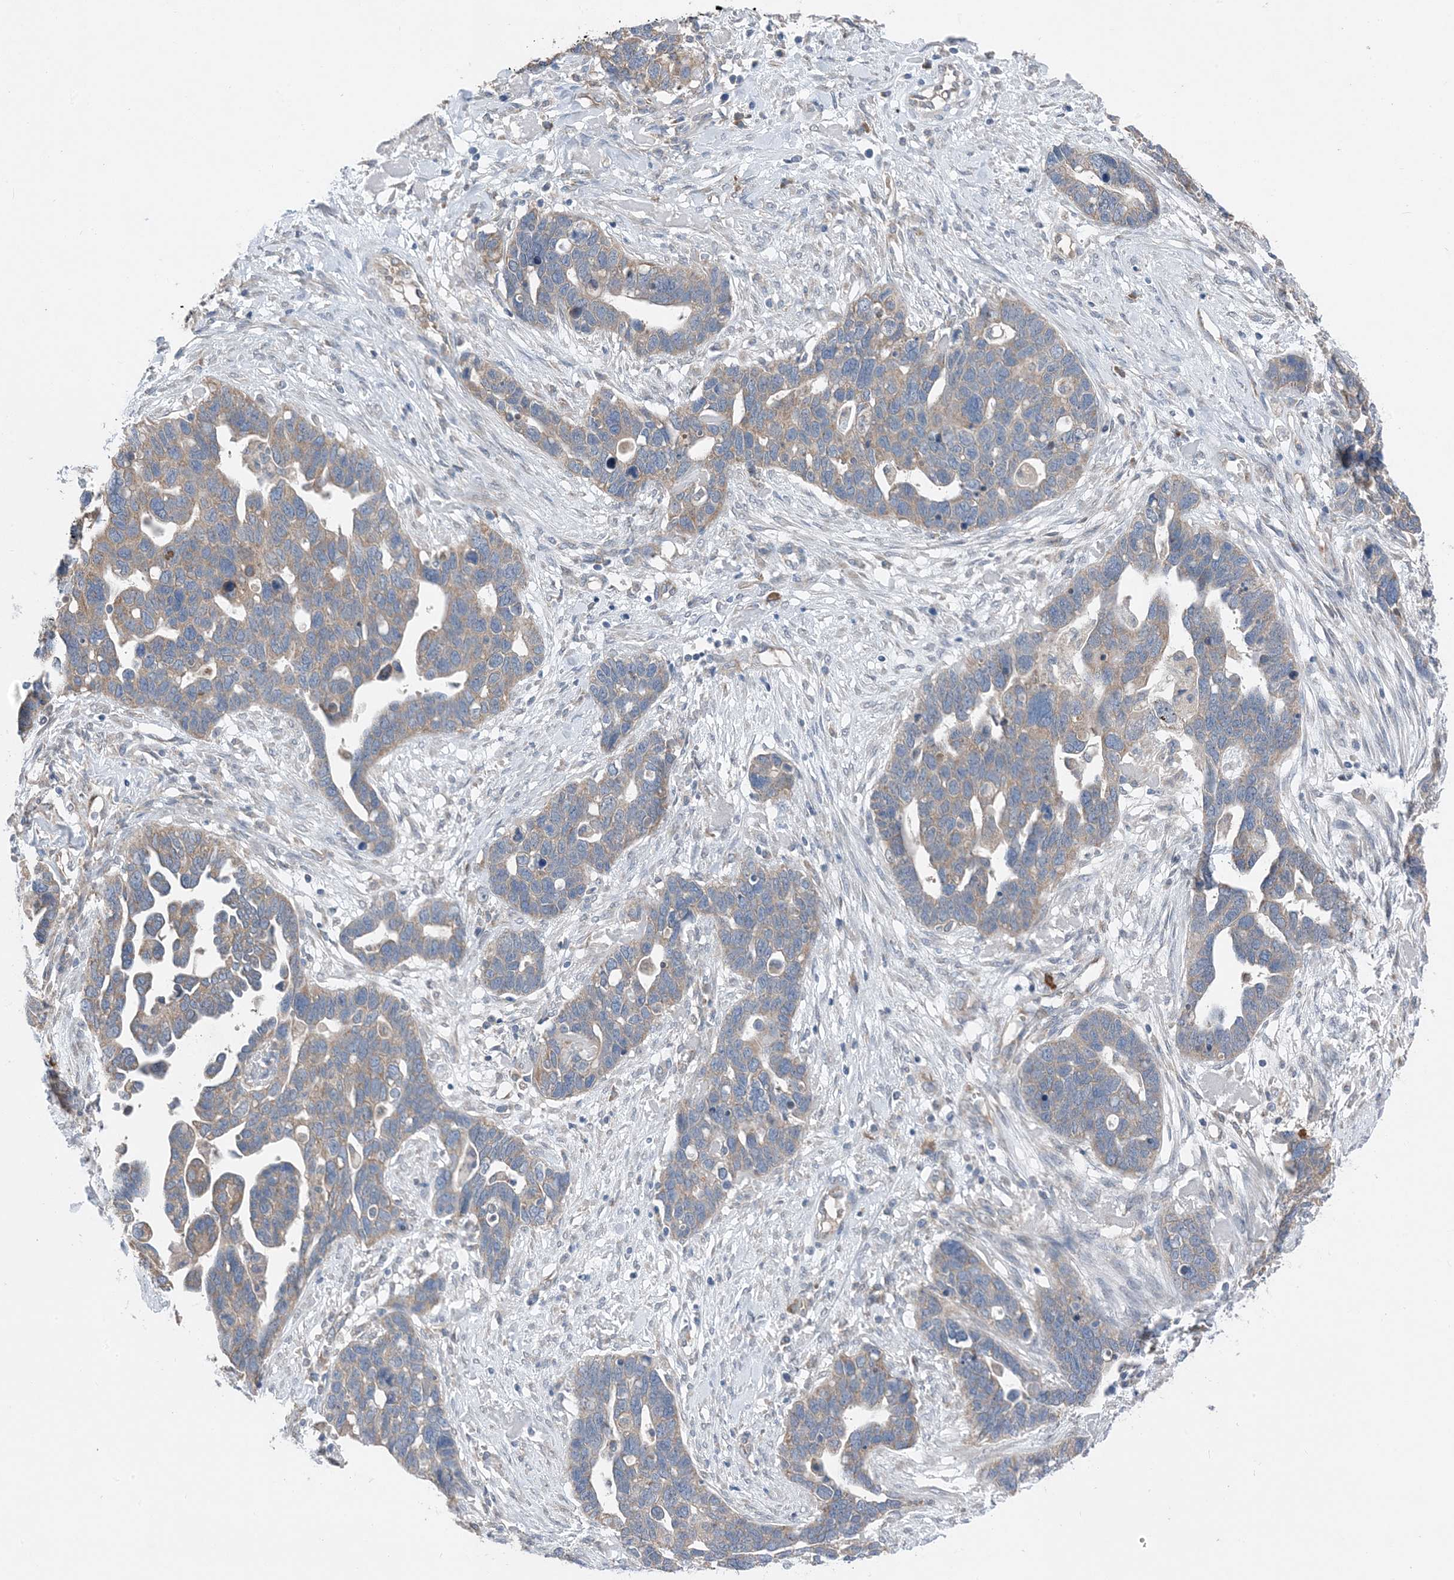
{"staining": {"intensity": "weak", "quantity": ">75%", "location": "cytoplasmic/membranous"}, "tissue": "ovarian cancer", "cell_type": "Tumor cells", "image_type": "cancer", "snomed": [{"axis": "morphology", "description": "Cystadenocarcinoma, serous, NOS"}, {"axis": "topography", "description": "Ovary"}], "caption": "Human ovarian cancer (serous cystadenocarcinoma) stained for a protein (brown) shows weak cytoplasmic/membranous positive positivity in approximately >75% of tumor cells.", "gene": "DHX30", "patient": {"sex": "female", "age": 54}}